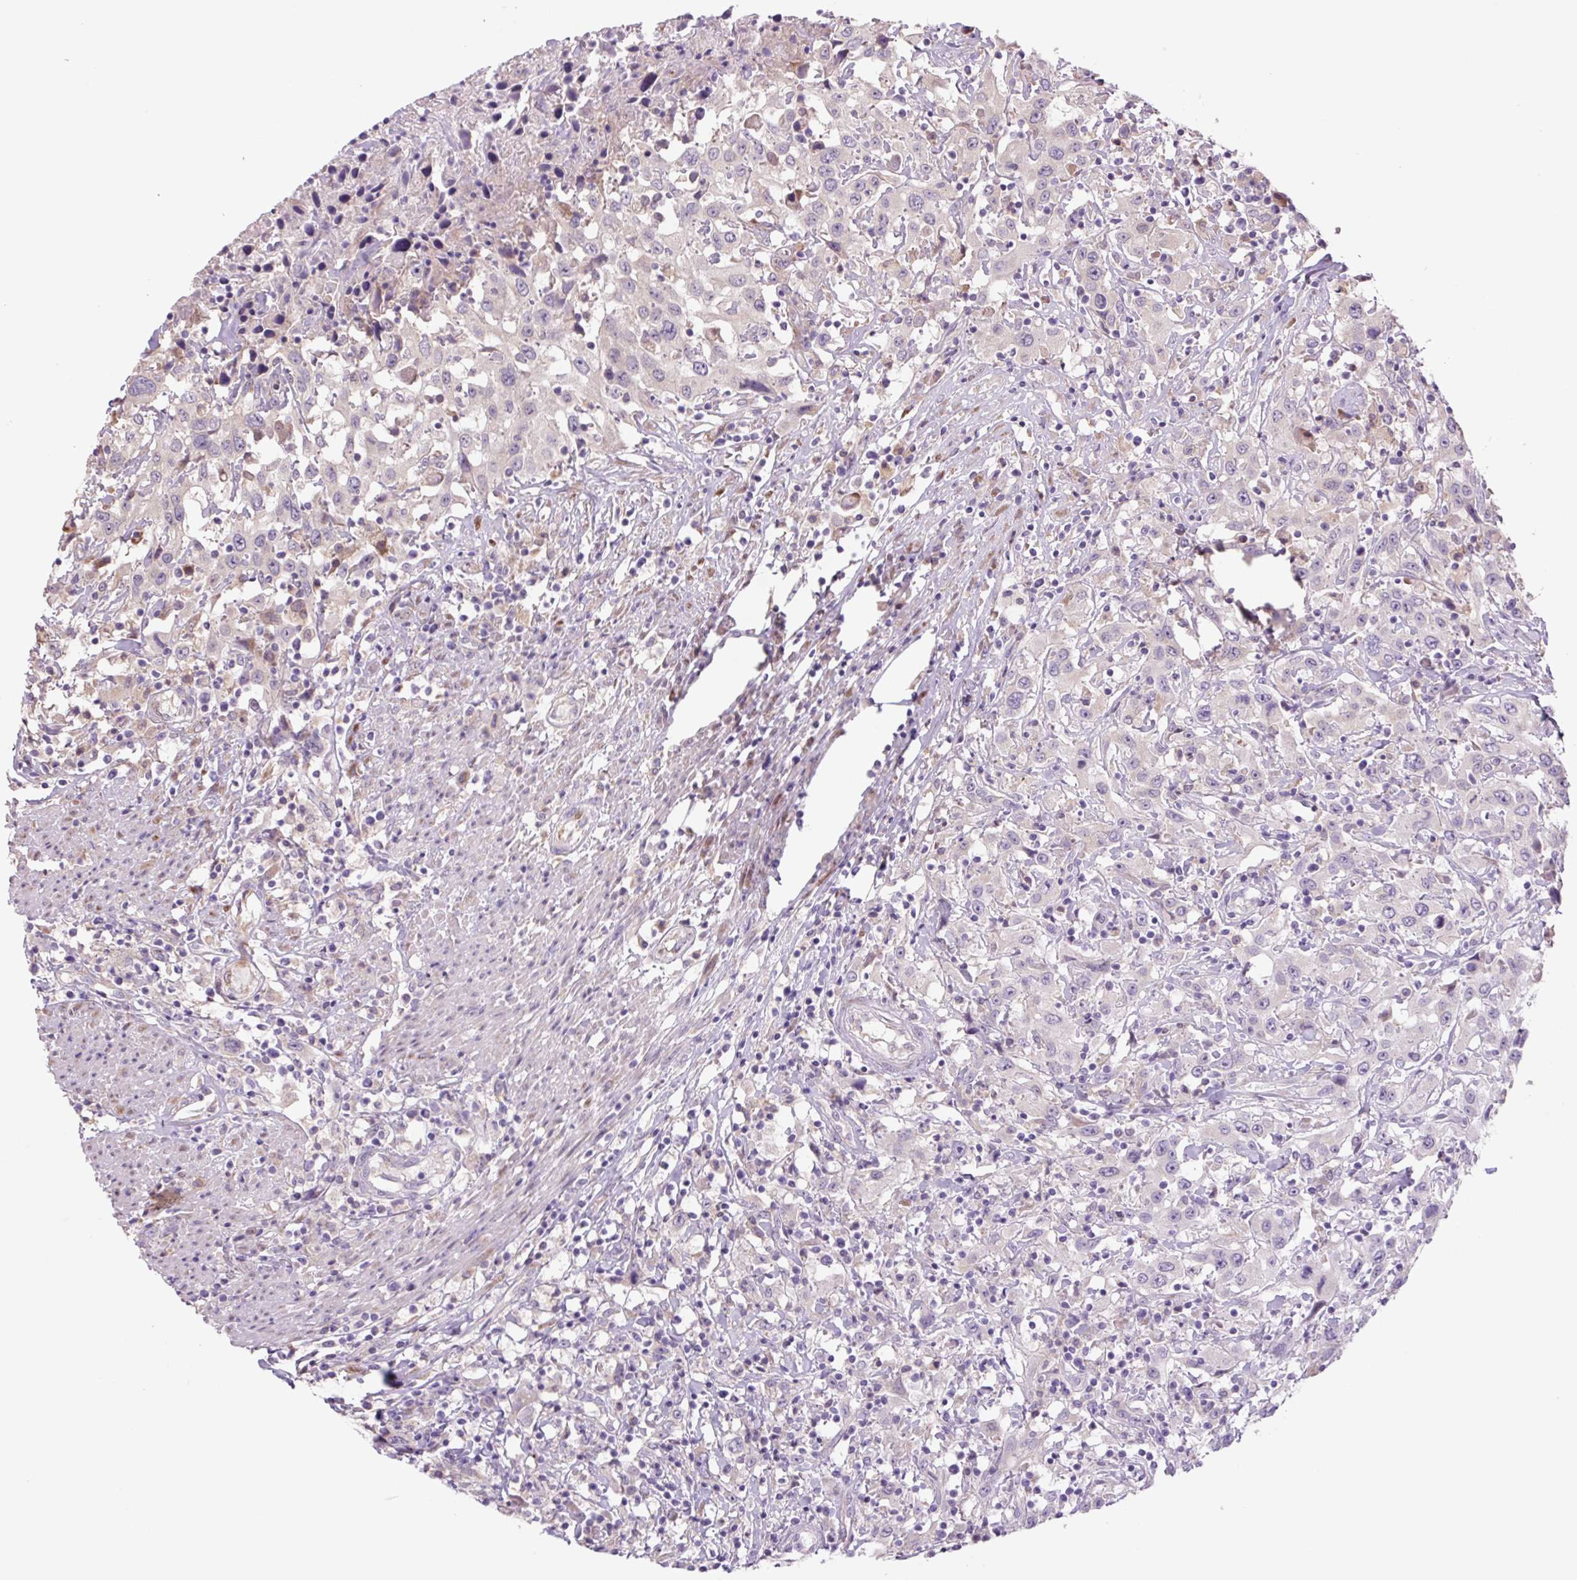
{"staining": {"intensity": "negative", "quantity": "none", "location": "none"}, "tissue": "urothelial cancer", "cell_type": "Tumor cells", "image_type": "cancer", "snomed": [{"axis": "morphology", "description": "Urothelial carcinoma, High grade"}, {"axis": "topography", "description": "Urinary bladder"}], "caption": "Immunohistochemical staining of human urothelial cancer shows no significant staining in tumor cells.", "gene": "PLA2G4A", "patient": {"sex": "male", "age": 61}}